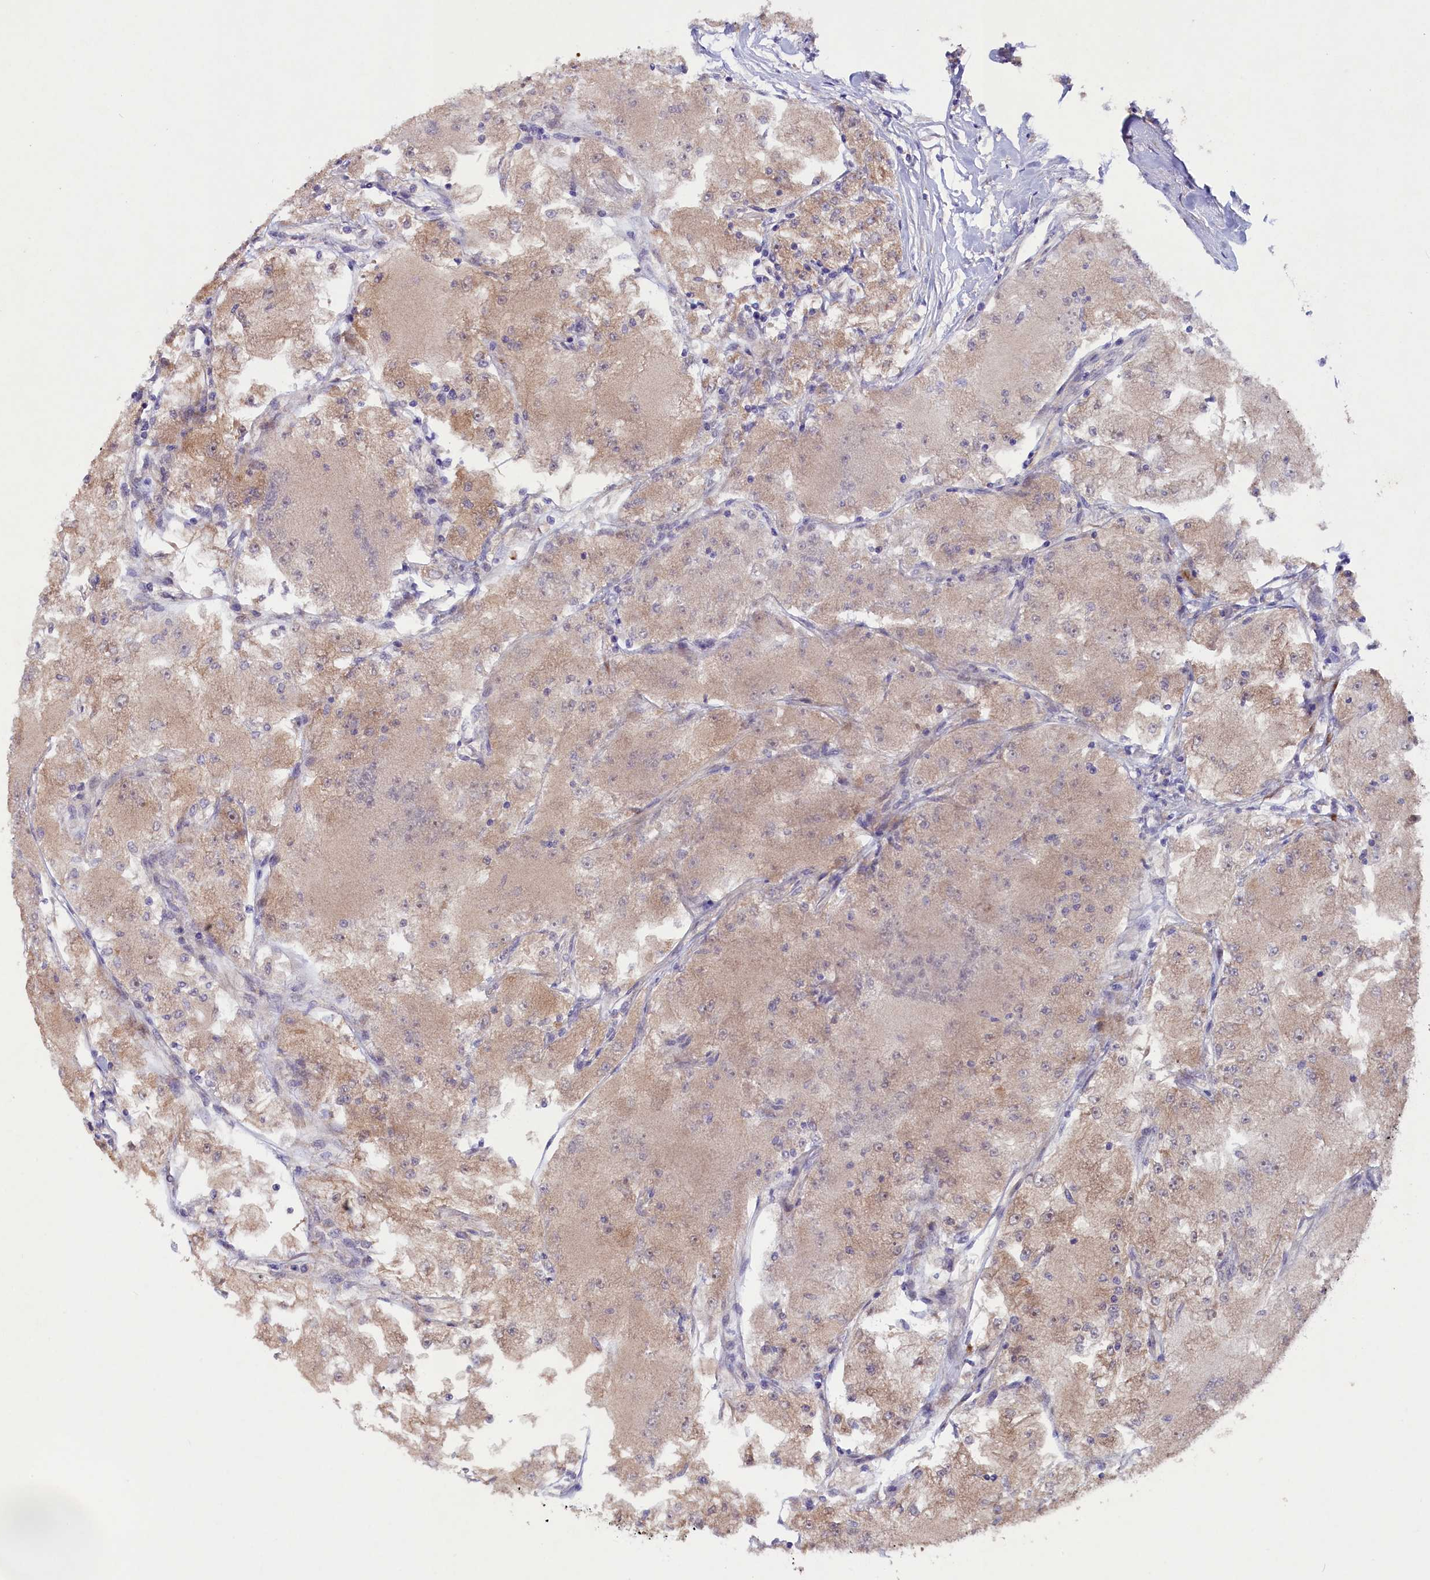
{"staining": {"intensity": "weak", "quantity": ">75%", "location": "cytoplasmic/membranous"}, "tissue": "renal cancer", "cell_type": "Tumor cells", "image_type": "cancer", "snomed": [{"axis": "morphology", "description": "Adenocarcinoma, NOS"}, {"axis": "topography", "description": "Kidney"}], "caption": "Protein expression analysis of human renal cancer (adenocarcinoma) reveals weak cytoplasmic/membranous staining in about >75% of tumor cells.", "gene": "ARRDC4", "patient": {"sex": "female", "age": 72}}